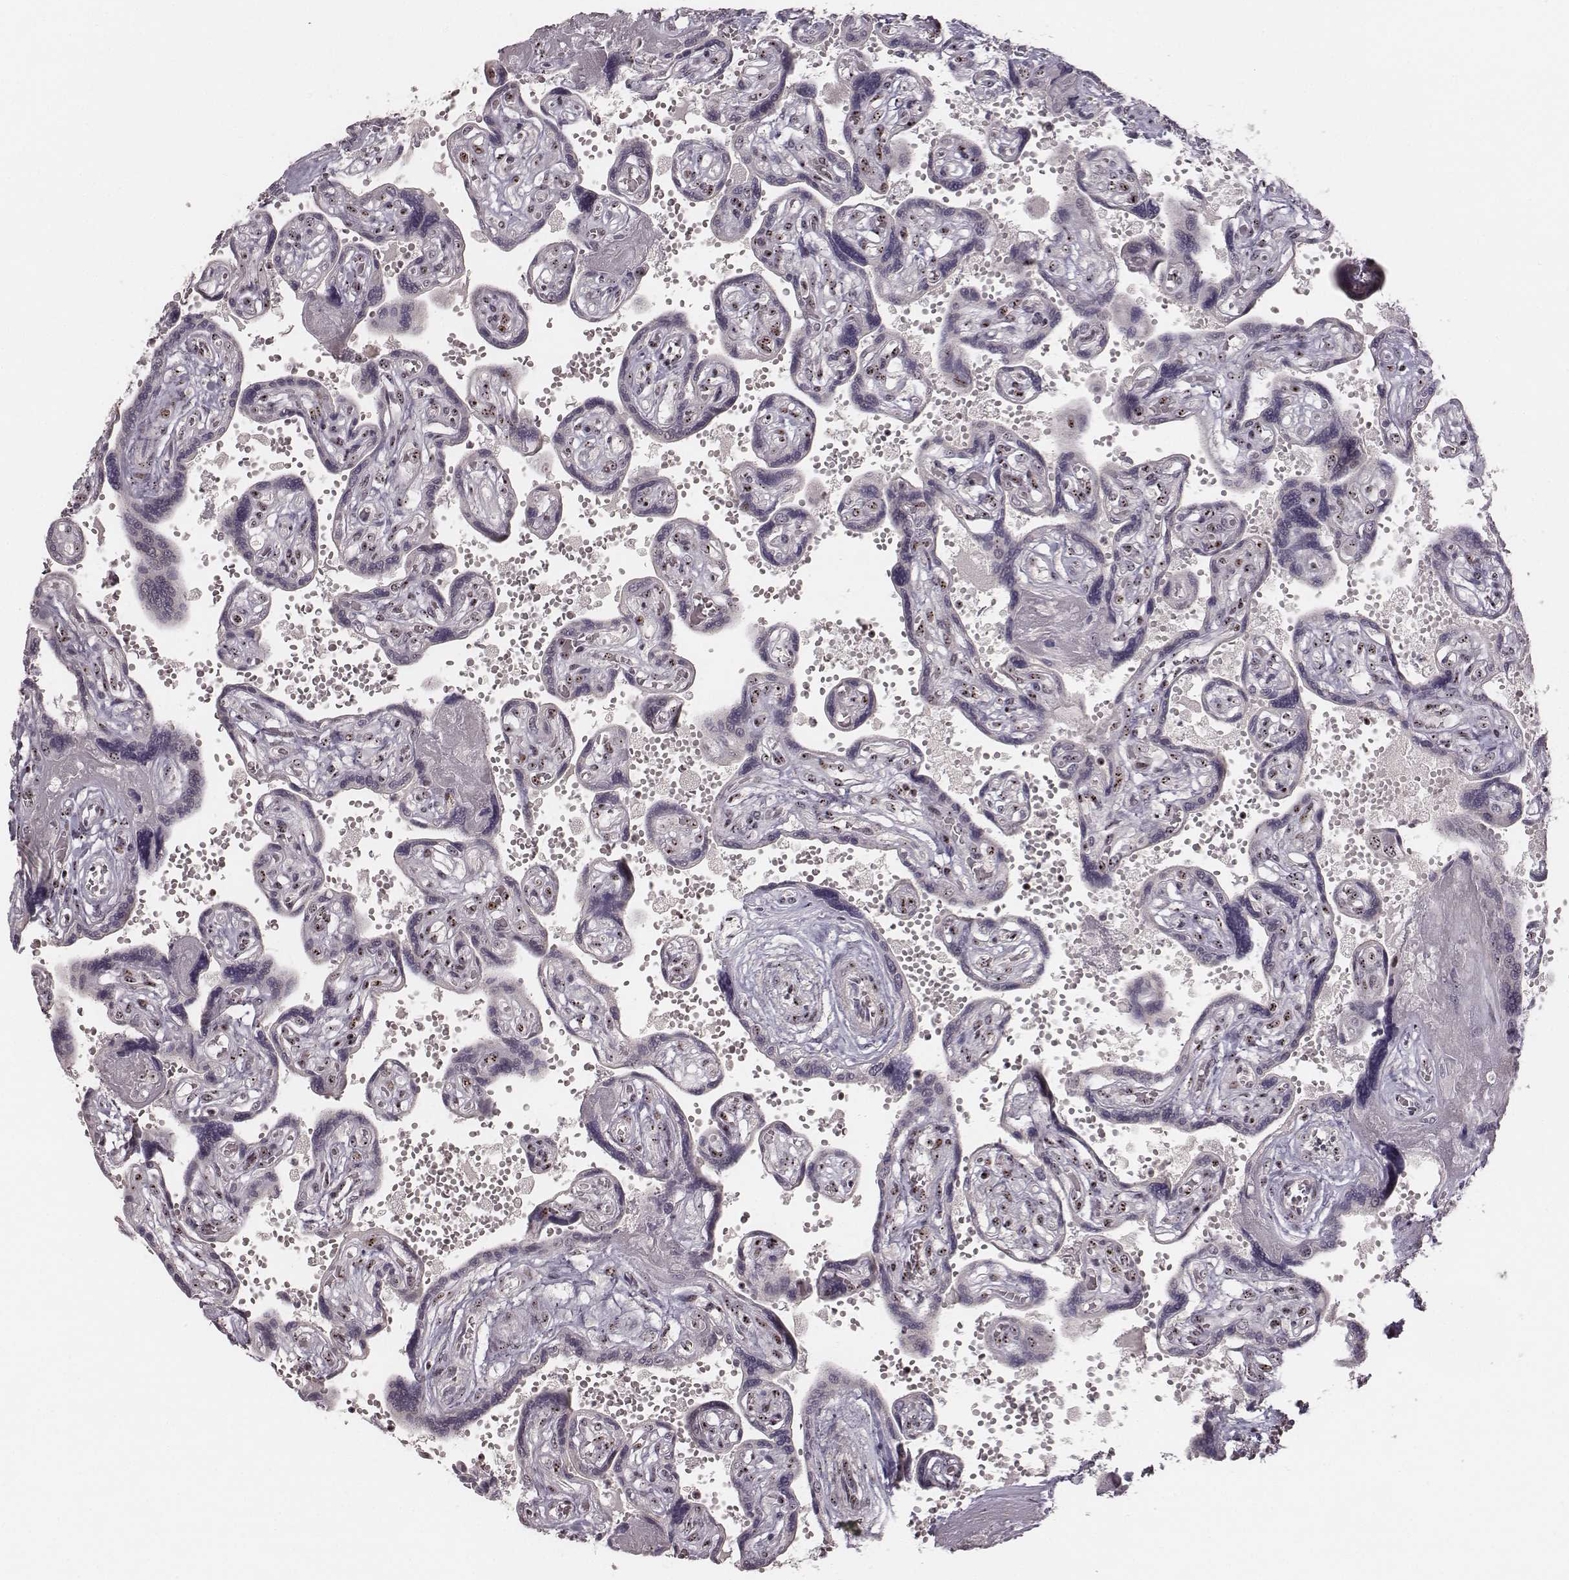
{"staining": {"intensity": "weak", "quantity": ">75%", "location": "nuclear"}, "tissue": "placenta", "cell_type": "Decidual cells", "image_type": "normal", "snomed": [{"axis": "morphology", "description": "Normal tissue, NOS"}, {"axis": "topography", "description": "Placenta"}], "caption": "Placenta stained with IHC exhibits weak nuclear expression in about >75% of decidual cells.", "gene": "NOP56", "patient": {"sex": "female", "age": 32}}